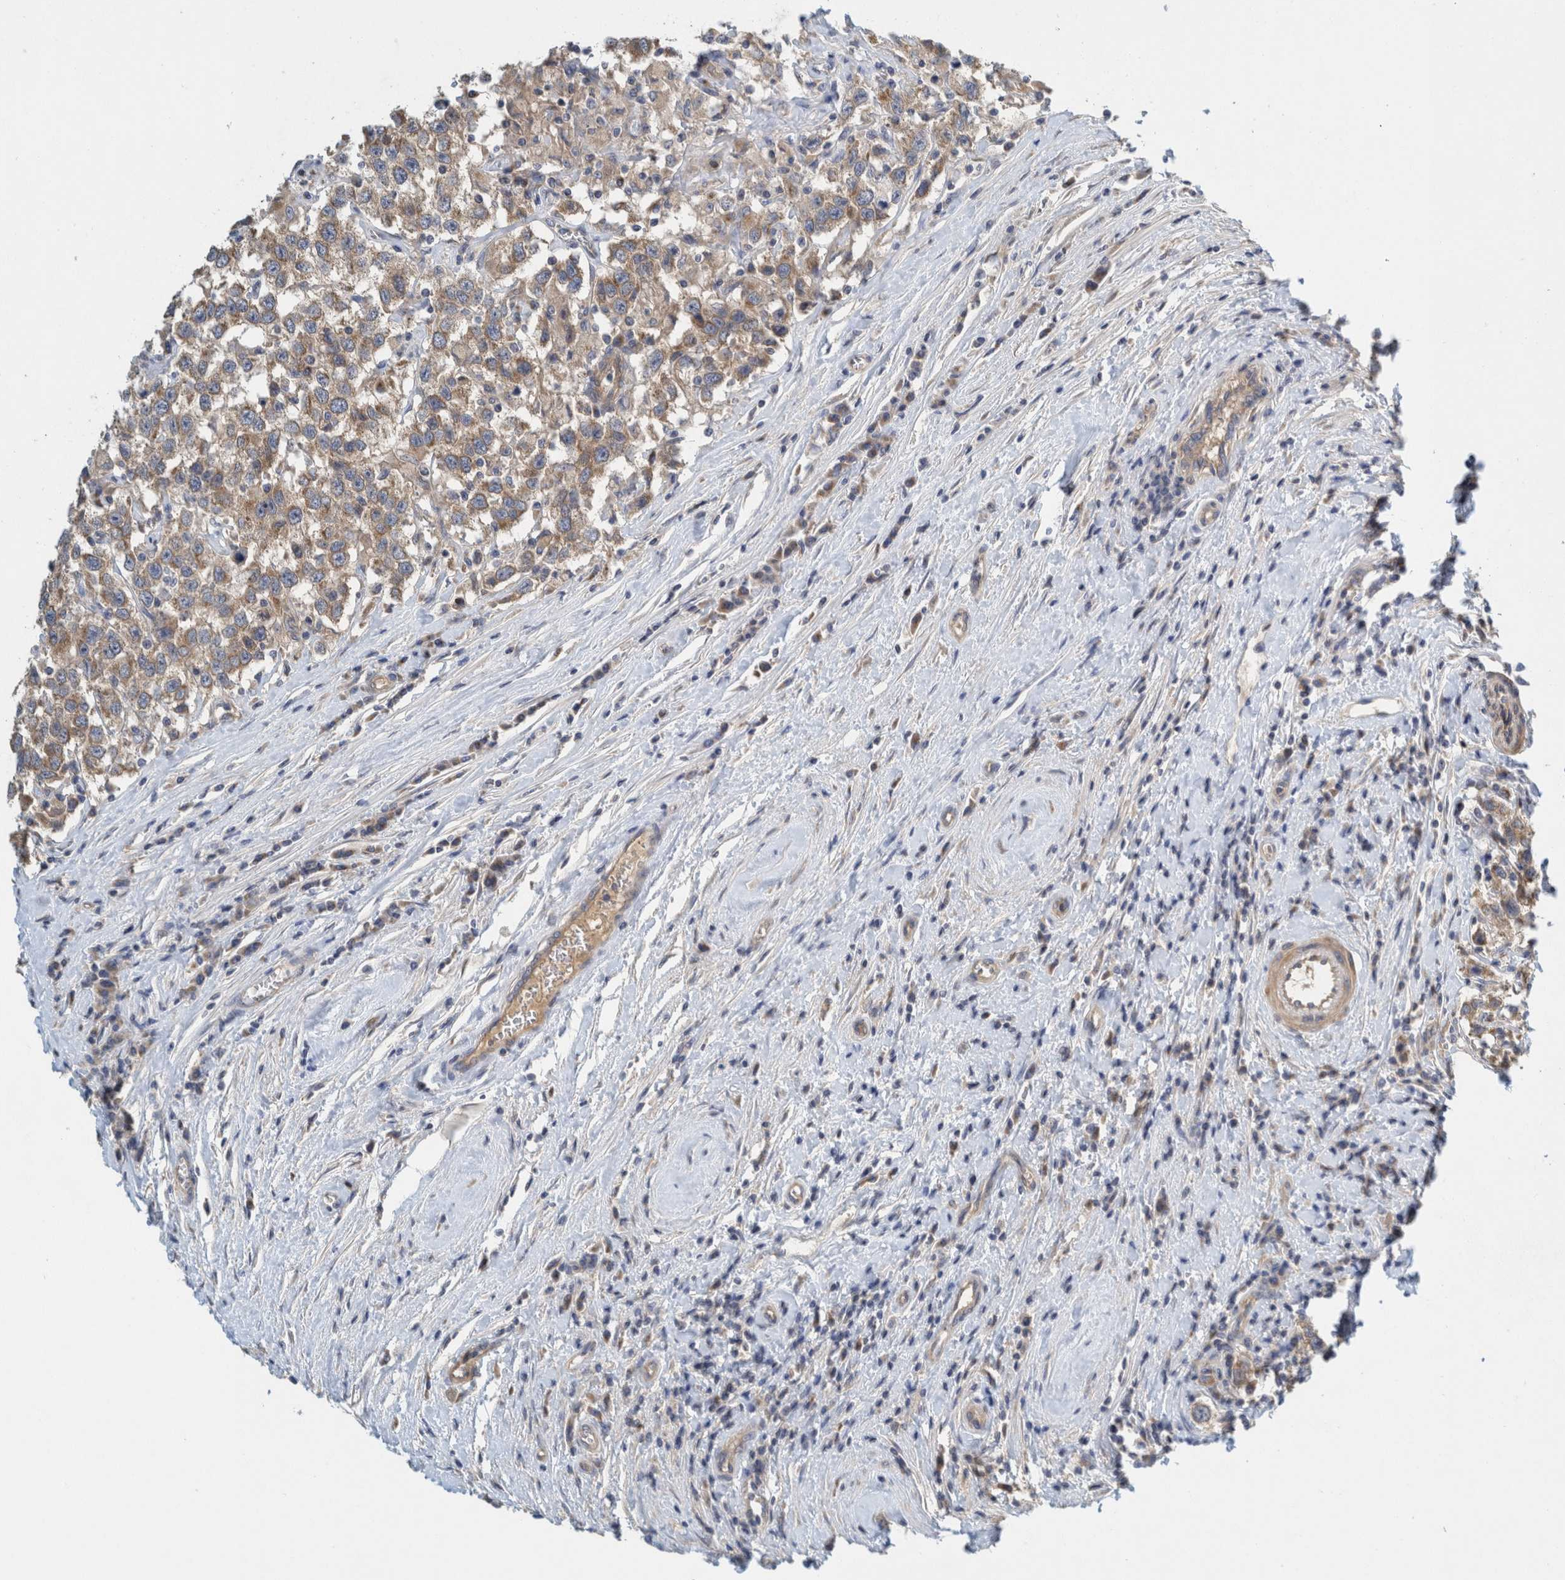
{"staining": {"intensity": "moderate", "quantity": "25%-75%", "location": "cytoplasmic/membranous"}, "tissue": "testis cancer", "cell_type": "Tumor cells", "image_type": "cancer", "snomed": [{"axis": "morphology", "description": "Seminoma, NOS"}, {"axis": "topography", "description": "Testis"}], "caption": "Human testis cancer (seminoma) stained for a protein (brown) exhibits moderate cytoplasmic/membranous positive positivity in approximately 25%-75% of tumor cells.", "gene": "ZNF324B", "patient": {"sex": "male", "age": 41}}